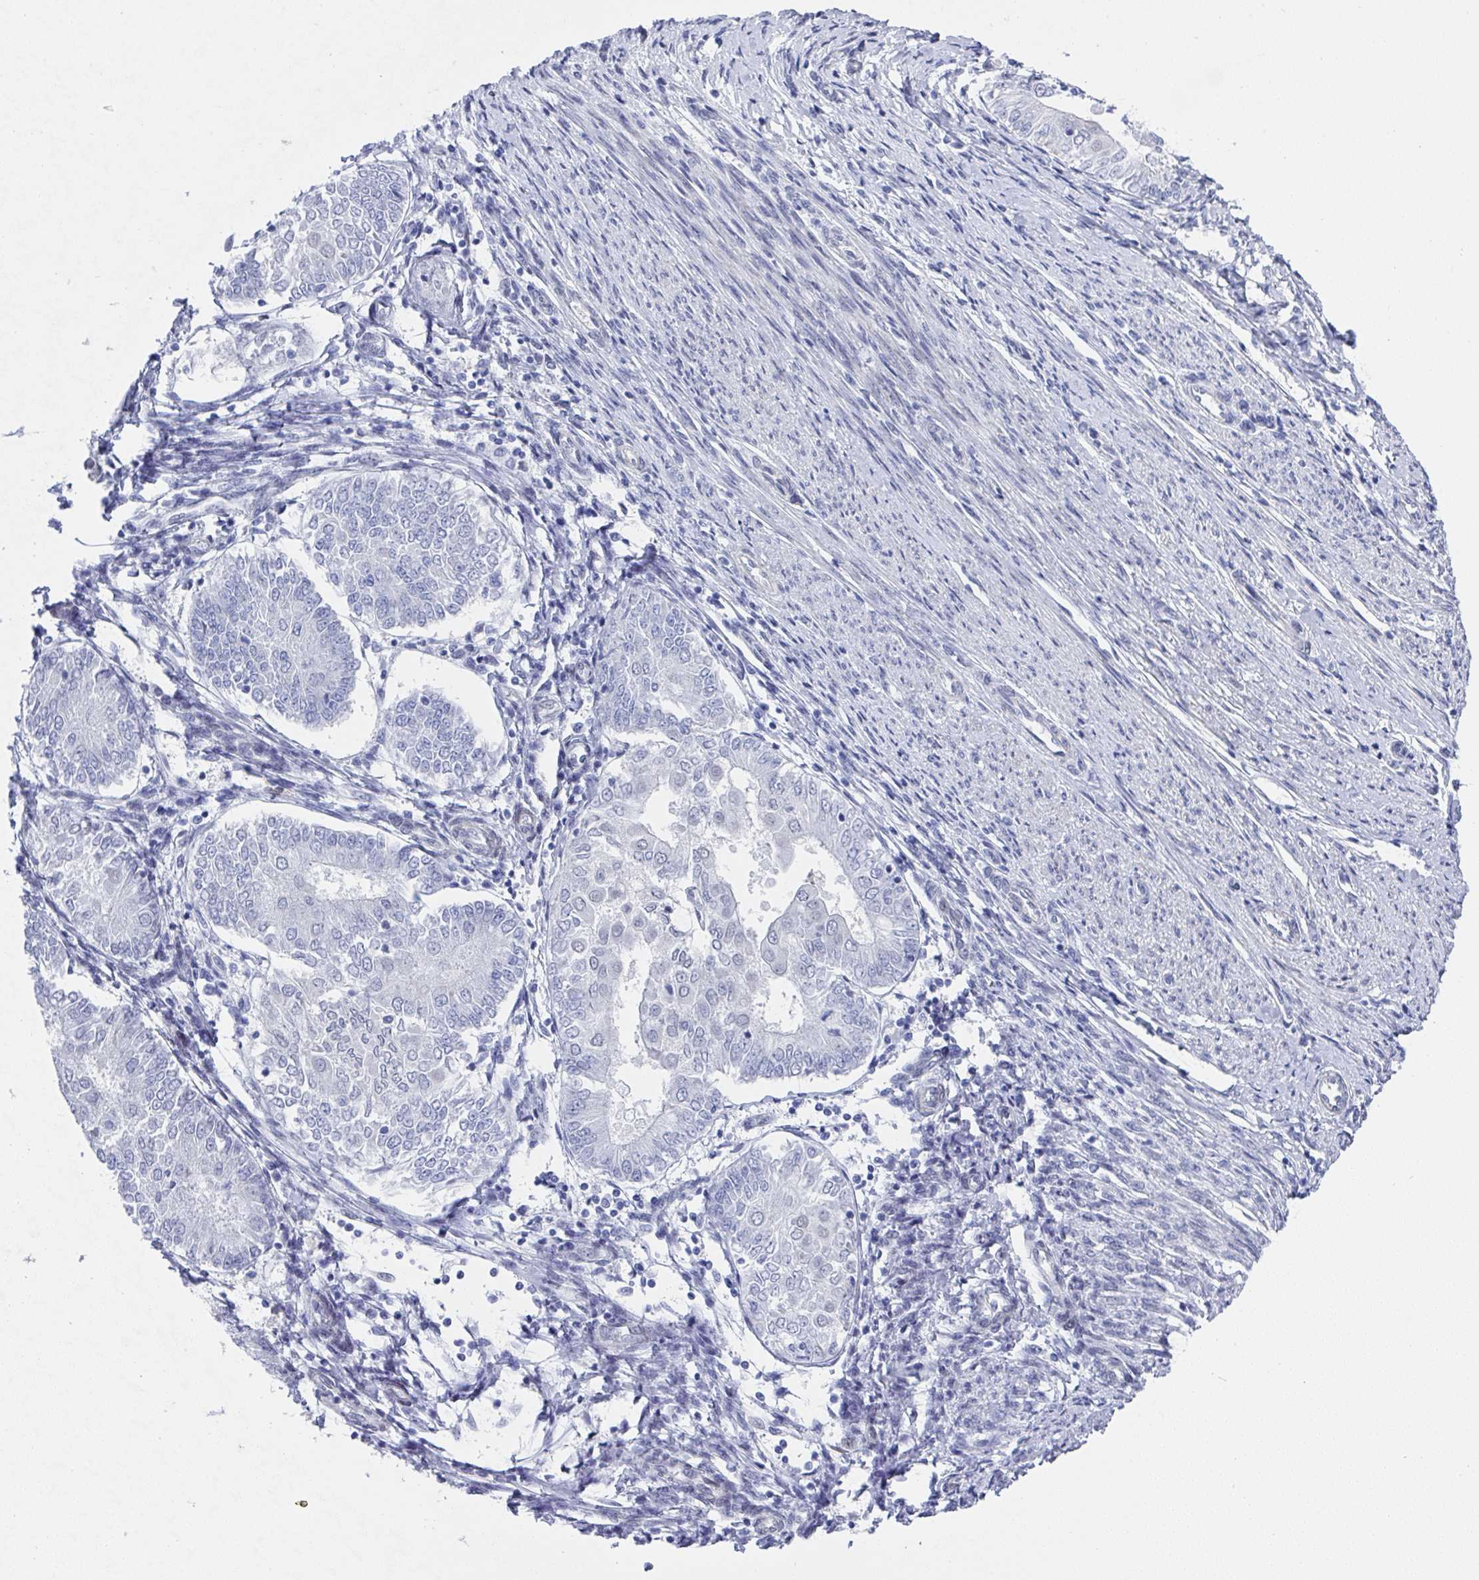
{"staining": {"intensity": "negative", "quantity": "none", "location": "none"}, "tissue": "endometrial cancer", "cell_type": "Tumor cells", "image_type": "cancer", "snomed": [{"axis": "morphology", "description": "Adenocarcinoma, NOS"}, {"axis": "topography", "description": "Endometrium"}], "caption": "Immunohistochemistry photomicrograph of neoplastic tissue: human endometrial adenocarcinoma stained with DAB displays no significant protein staining in tumor cells. The staining was performed using DAB to visualize the protein expression in brown, while the nuclei were stained in blue with hematoxylin (Magnification: 20x).", "gene": "MFSD4A", "patient": {"sex": "female", "age": 68}}